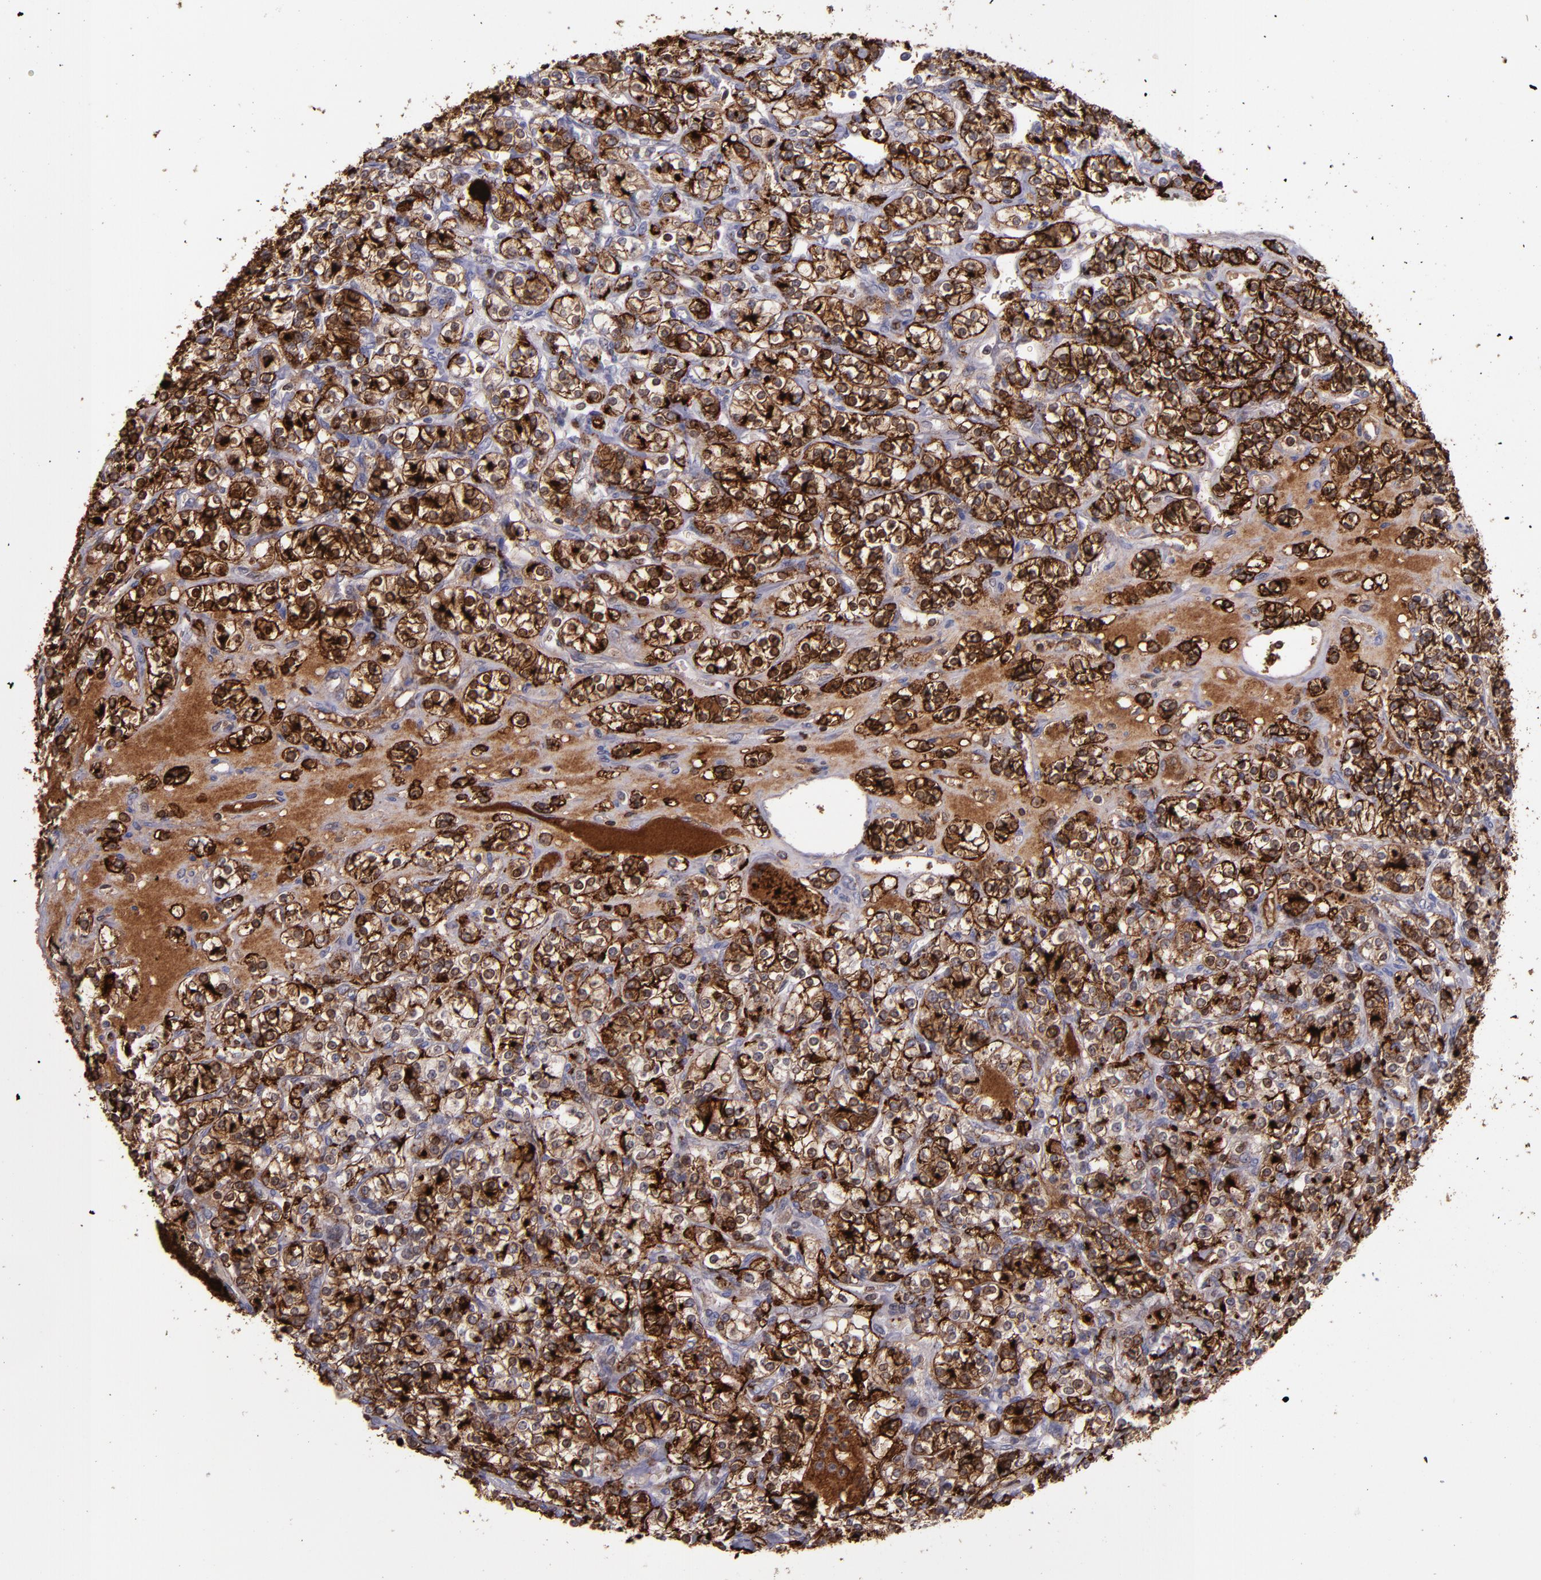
{"staining": {"intensity": "strong", "quantity": ">75%", "location": "cytoplasmic/membranous"}, "tissue": "renal cancer", "cell_type": "Tumor cells", "image_type": "cancer", "snomed": [{"axis": "morphology", "description": "Adenocarcinoma, NOS"}, {"axis": "topography", "description": "Kidney"}], "caption": "An image of renal cancer (adenocarcinoma) stained for a protein demonstrates strong cytoplasmic/membranous brown staining in tumor cells. The staining was performed using DAB, with brown indicating positive protein expression. Nuclei are stained blue with hematoxylin.", "gene": "MFGE8", "patient": {"sex": "male", "age": 77}}